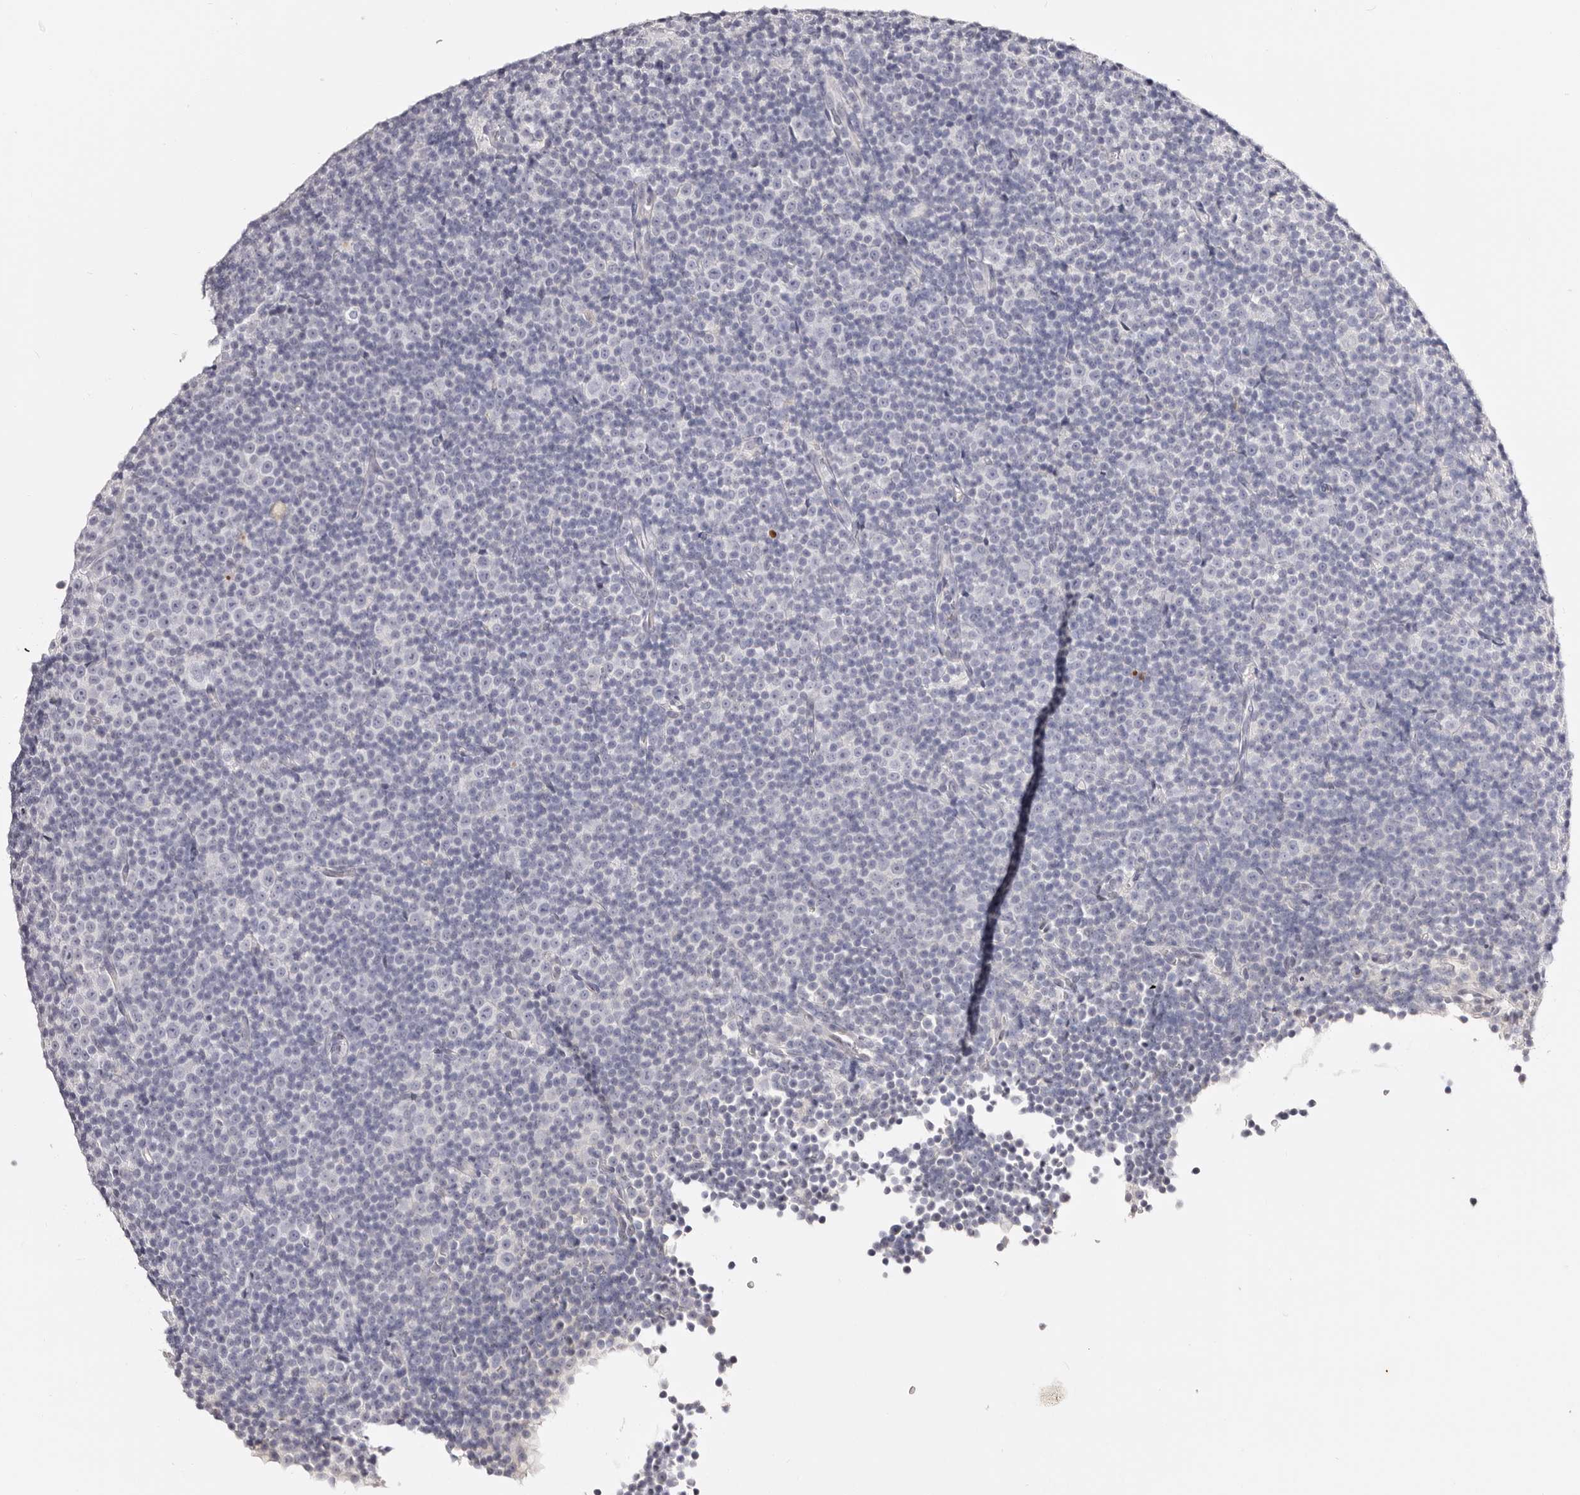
{"staining": {"intensity": "negative", "quantity": "none", "location": "none"}, "tissue": "lymphoma", "cell_type": "Tumor cells", "image_type": "cancer", "snomed": [{"axis": "morphology", "description": "Malignant lymphoma, non-Hodgkin's type, Low grade"}, {"axis": "topography", "description": "Lymph node"}], "caption": "Immunohistochemistry image of neoplastic tissue: lymphoma stained with DAB (3,3'-diaminobenzidine) reveals no significant protein expression in tumor cells. (DAB (3,3'-diaminobenzidine) immunohistochemistry, high magnification).", "gene": "AKNAD1", "patient": {"sex": "female", "age": 67}}